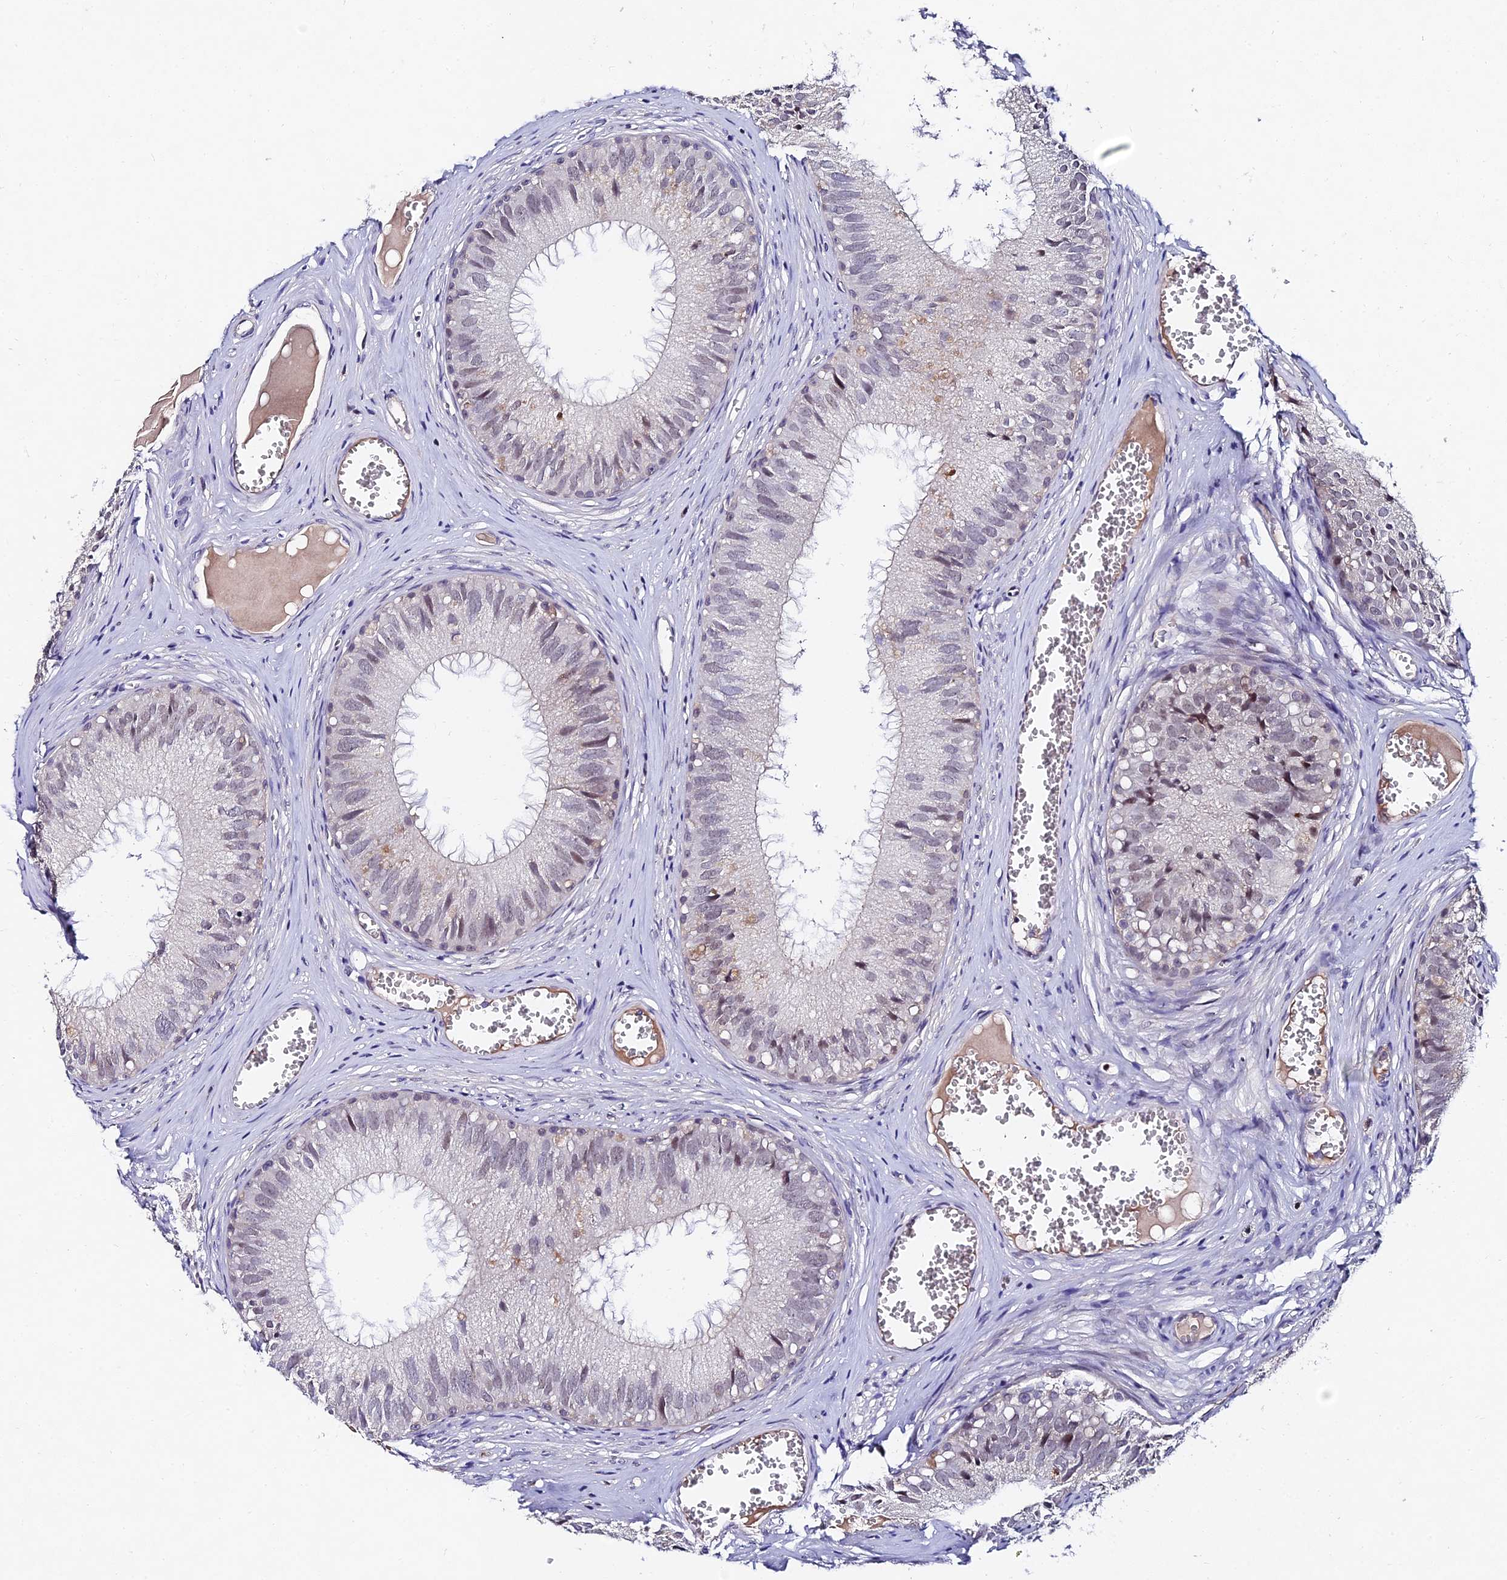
{"staining": {"intensity": "negative", "quantity": "none", "location": "none"}, "tissue": "epididymis", "cell_type": "Glandular cells", "image_type": "normal", "snomed": [{"axis": "morphology", "description": "Normal tissue, NOS"}, {"axis": "topography", "description": "Epididymis"}], "caption": "Immunohistochemistry (IHC) micrograph of benign epididymis: epididymis stained with DAB (3,3'-diaminobenzidine) reveals no significant protein expression in glandular cells. (DAB immunohistochemistry (IHC) visualized using brightfield microscopy, high magnification).", "gene": "TRIM24", "patient": {"sex": "male", "age": 36}}